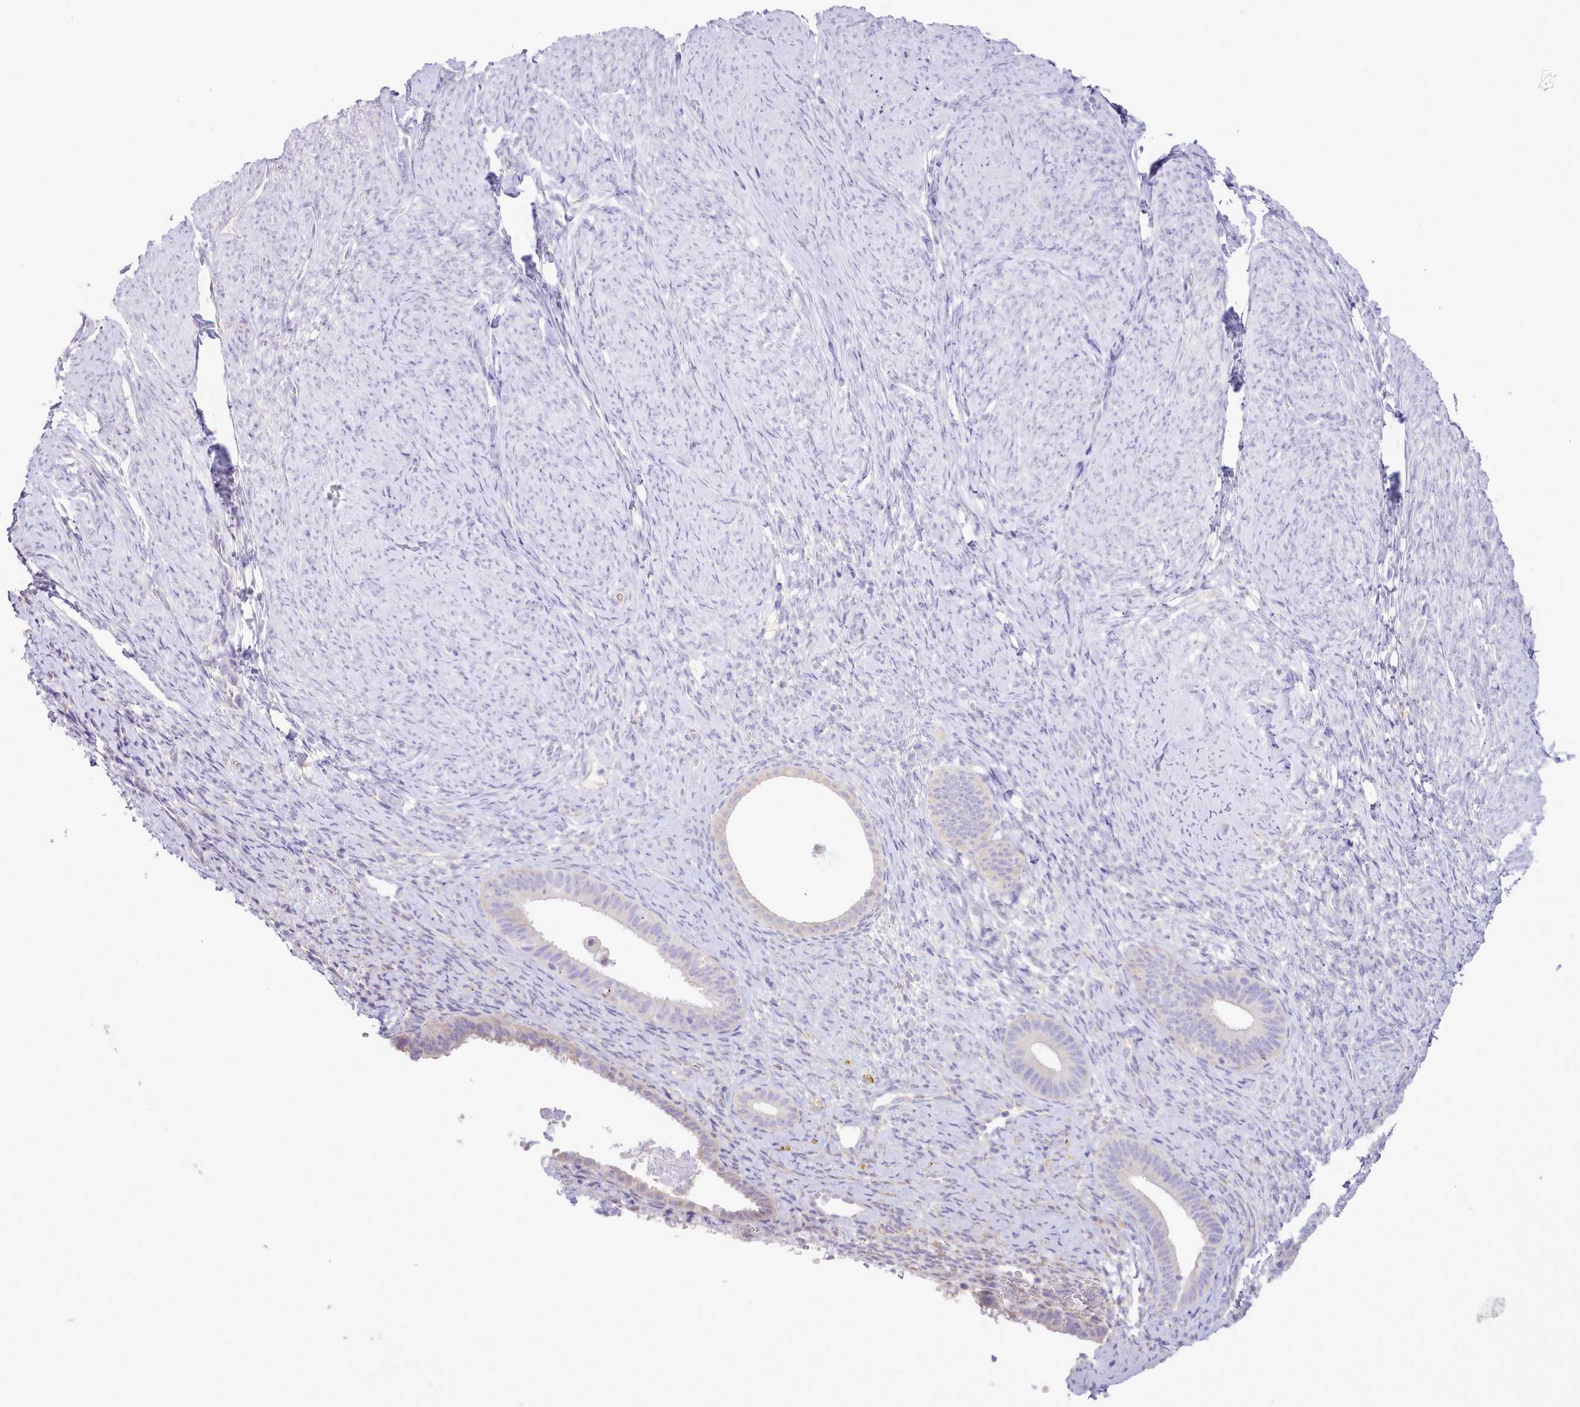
{"staining": {"intensity": "negative", "quantity": "none", "location": "none"}, "tissue": "endometrium", "cell_type": "Cells in endometrial stroma", "image_type": "normal", "snomed": [{"axis": "morphology", "description": "Normal tissue, NOS"}, {"axis": "topography", "description": "Endometrium"}], "caption": "Immunohistochemistry image of normal endometrium: human endometrium stained with DAB exhibits no significant protein expression in cells in endometrial stroma.", "gene": "CCL1", "patient": {"sex": "female", "age": 65}}